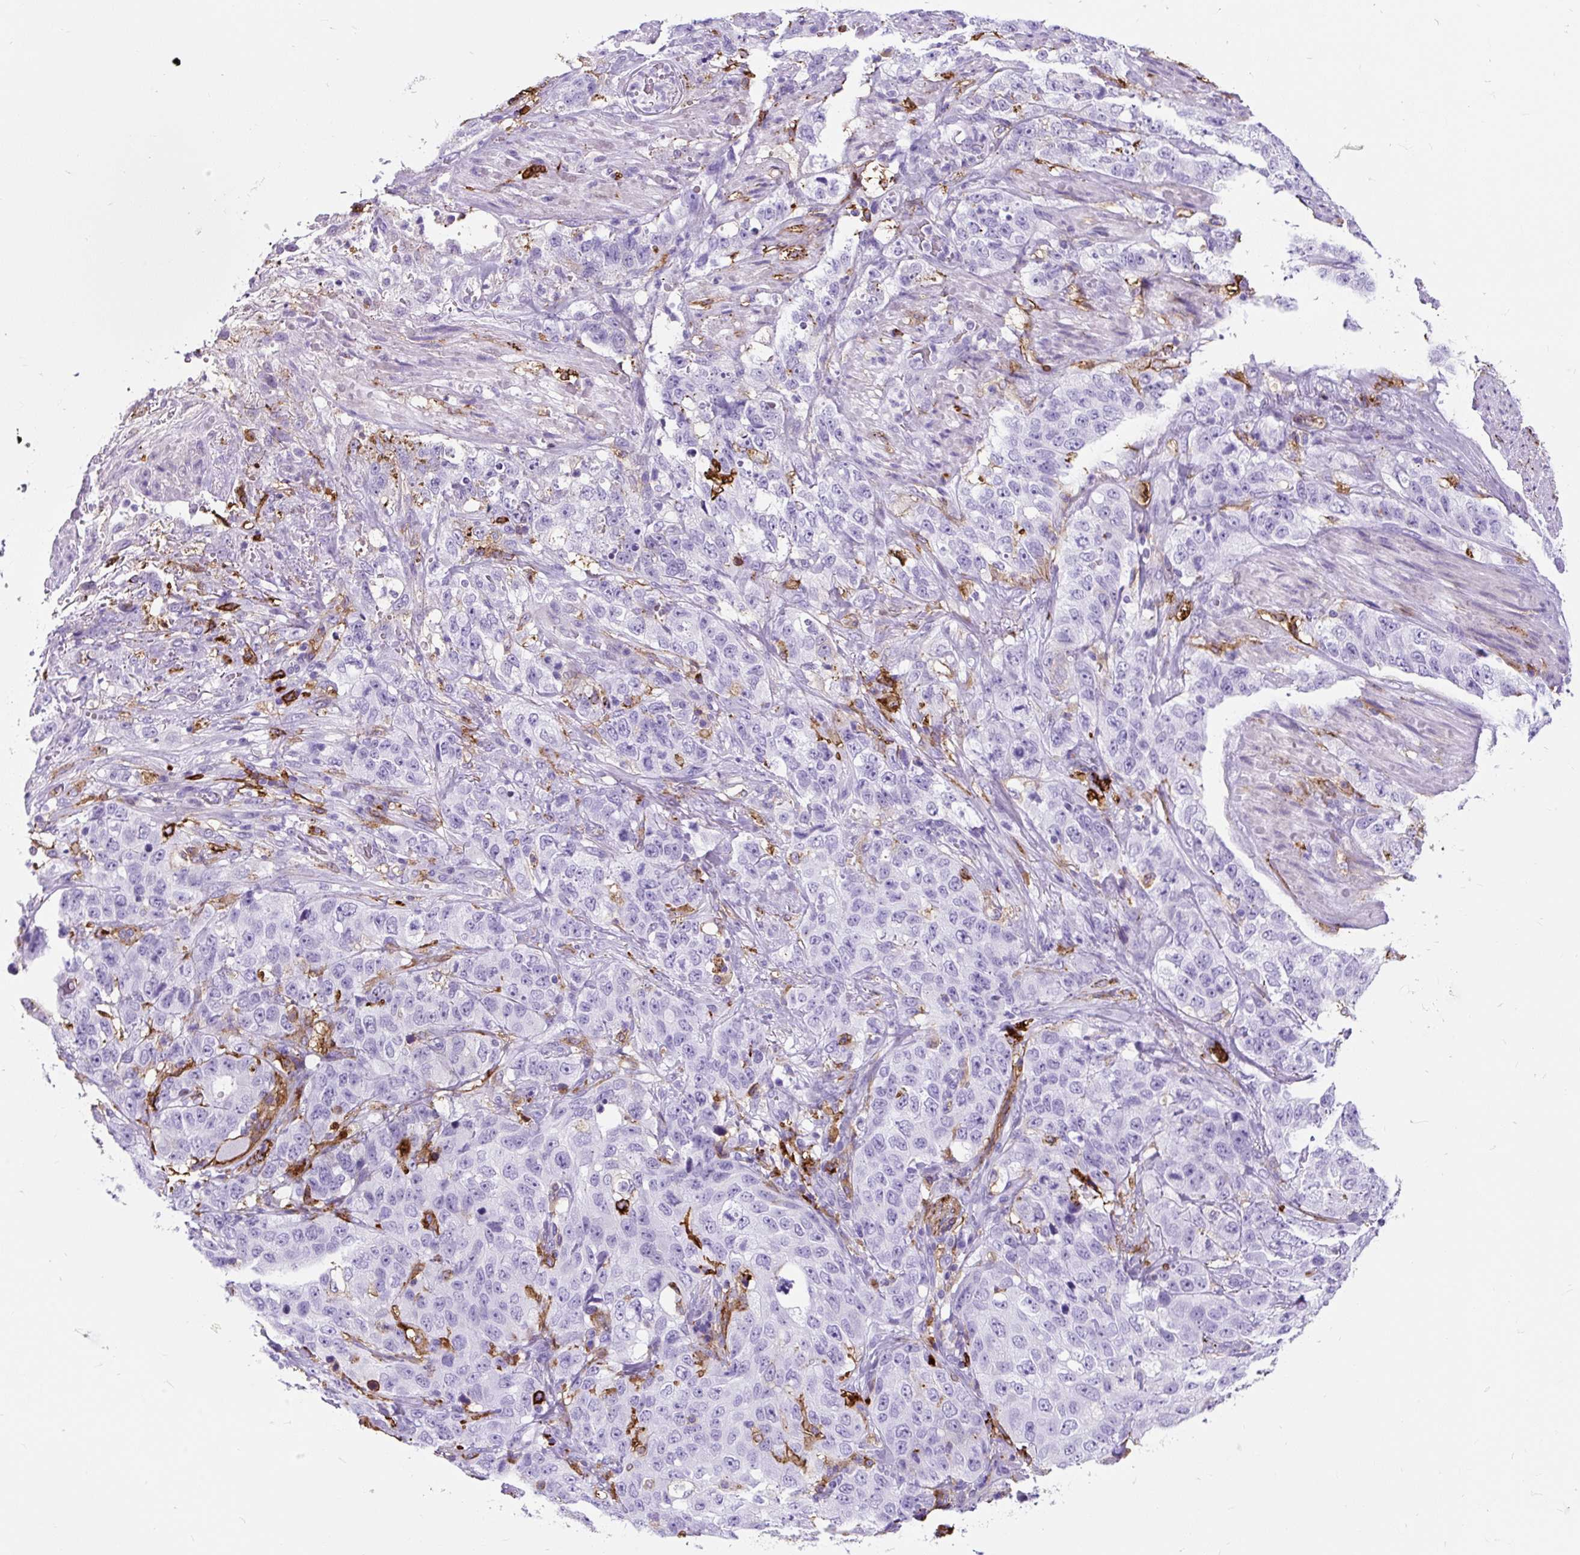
{"staining": {"intensity": "negative", "quantity": "none", "location": "none"}, "tissue": "stomach cancer", "cell_type": "Tumor cells", "image_type": "cancer", "snomed": [{"axis": "morphology", "description": "Adenocarcinoma, NOS"}, {"axis": "topography", "description": "Stomach"}], "caption": "Immunohistochemical staining of adenocarcinoma (stomach) reveals no significant staining in tumor cells.", "gene": "HLA-DRA", "patient": {"sex": "male", "age": 48}}